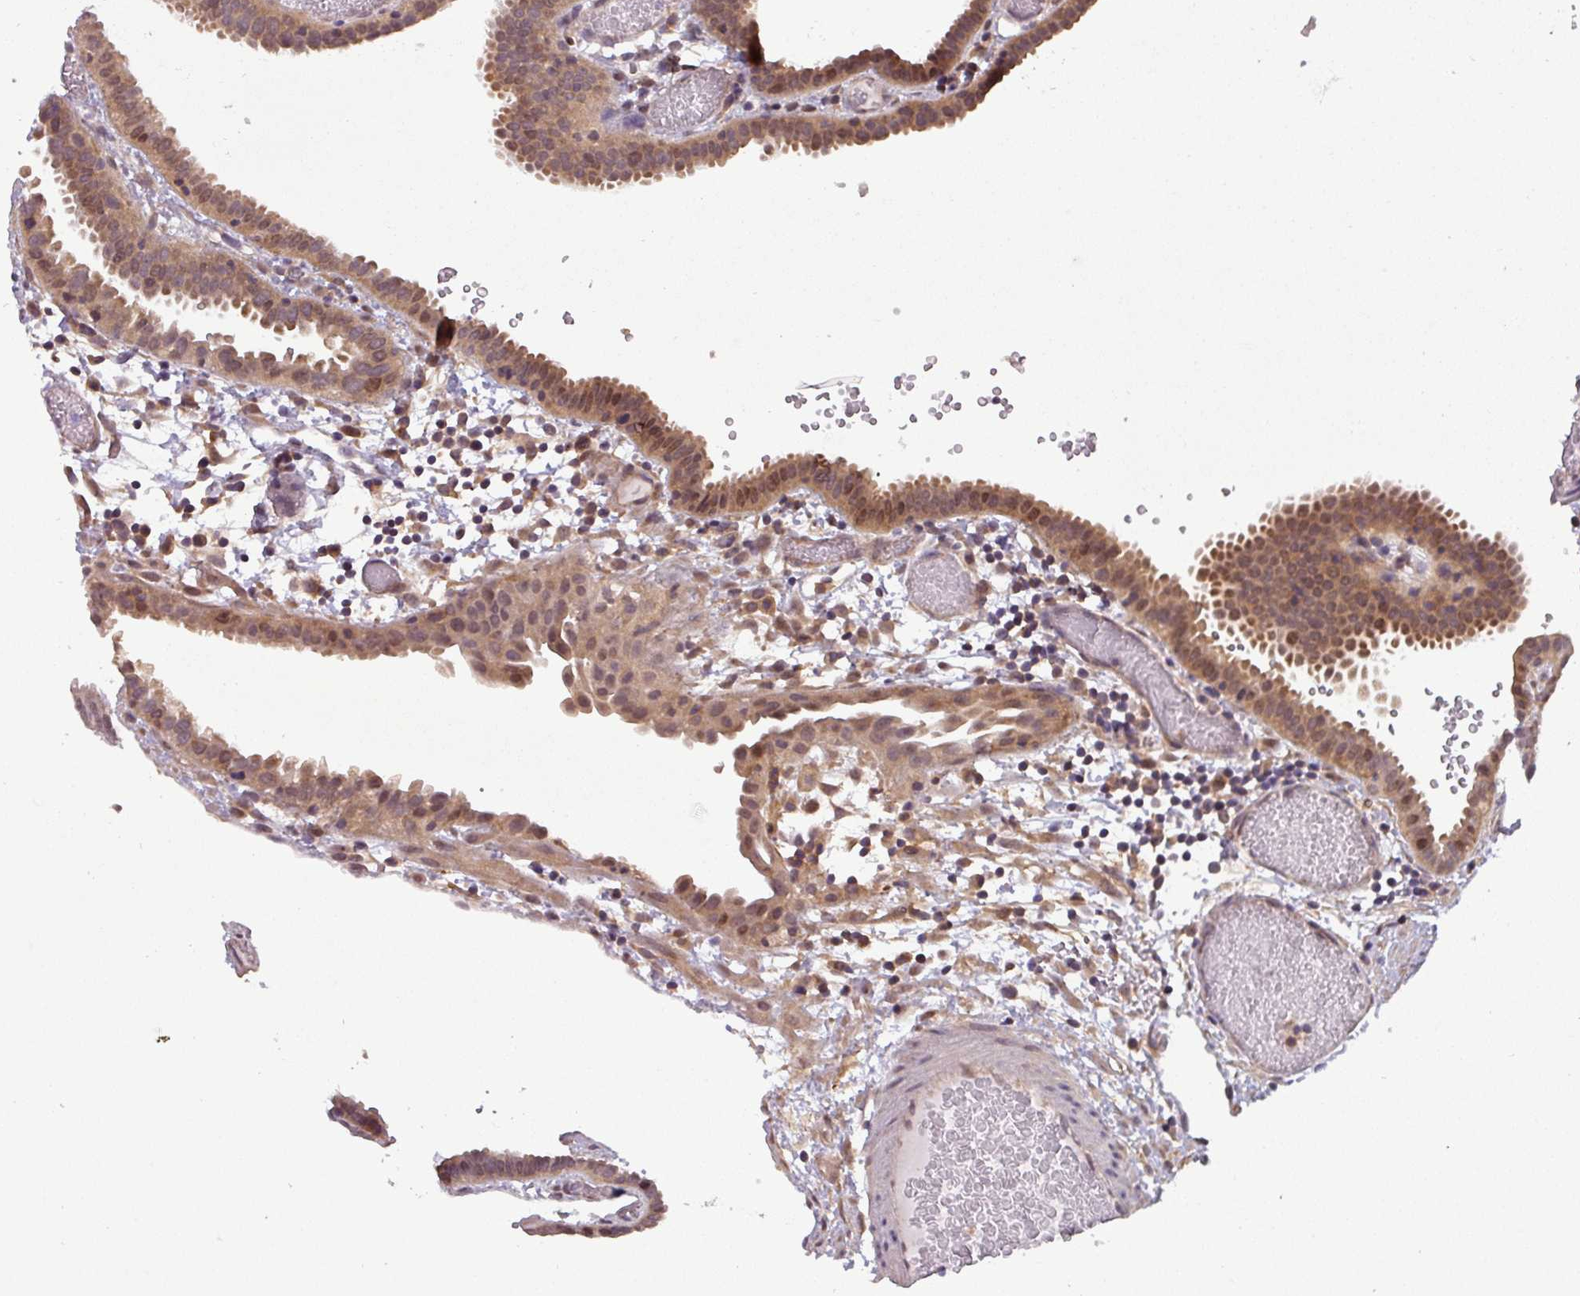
{"staining": {"intensity": "moderate", "quantity": ">75%", "location": "cytoplasmic/membranous,nuclear"}, "tissue": "fallopian tube", "cell_type": "Glandular cells", "image_type": "normal", "snomed": [{"axis": "morphology", "description": "Normal tissue, NOS"}, {"axis": "topography", "description": "Fallopian tube"}], "caption": "The photomicrograph reveals immunohistochemical staining of normal fallopian tube. There is moderate cytoplasmic/membranous,nuclear staining is present in approximately >75% of glandular cells. The staining was performed using DAB (3,3'-diaminobenzidine) to visualize the protein expression in brown, while the nuclei were stained in blue with hematoxylin (Magnification: 20x).", "gene": "NPFFR1", "patient": {"sex": "female", "age": 37}}